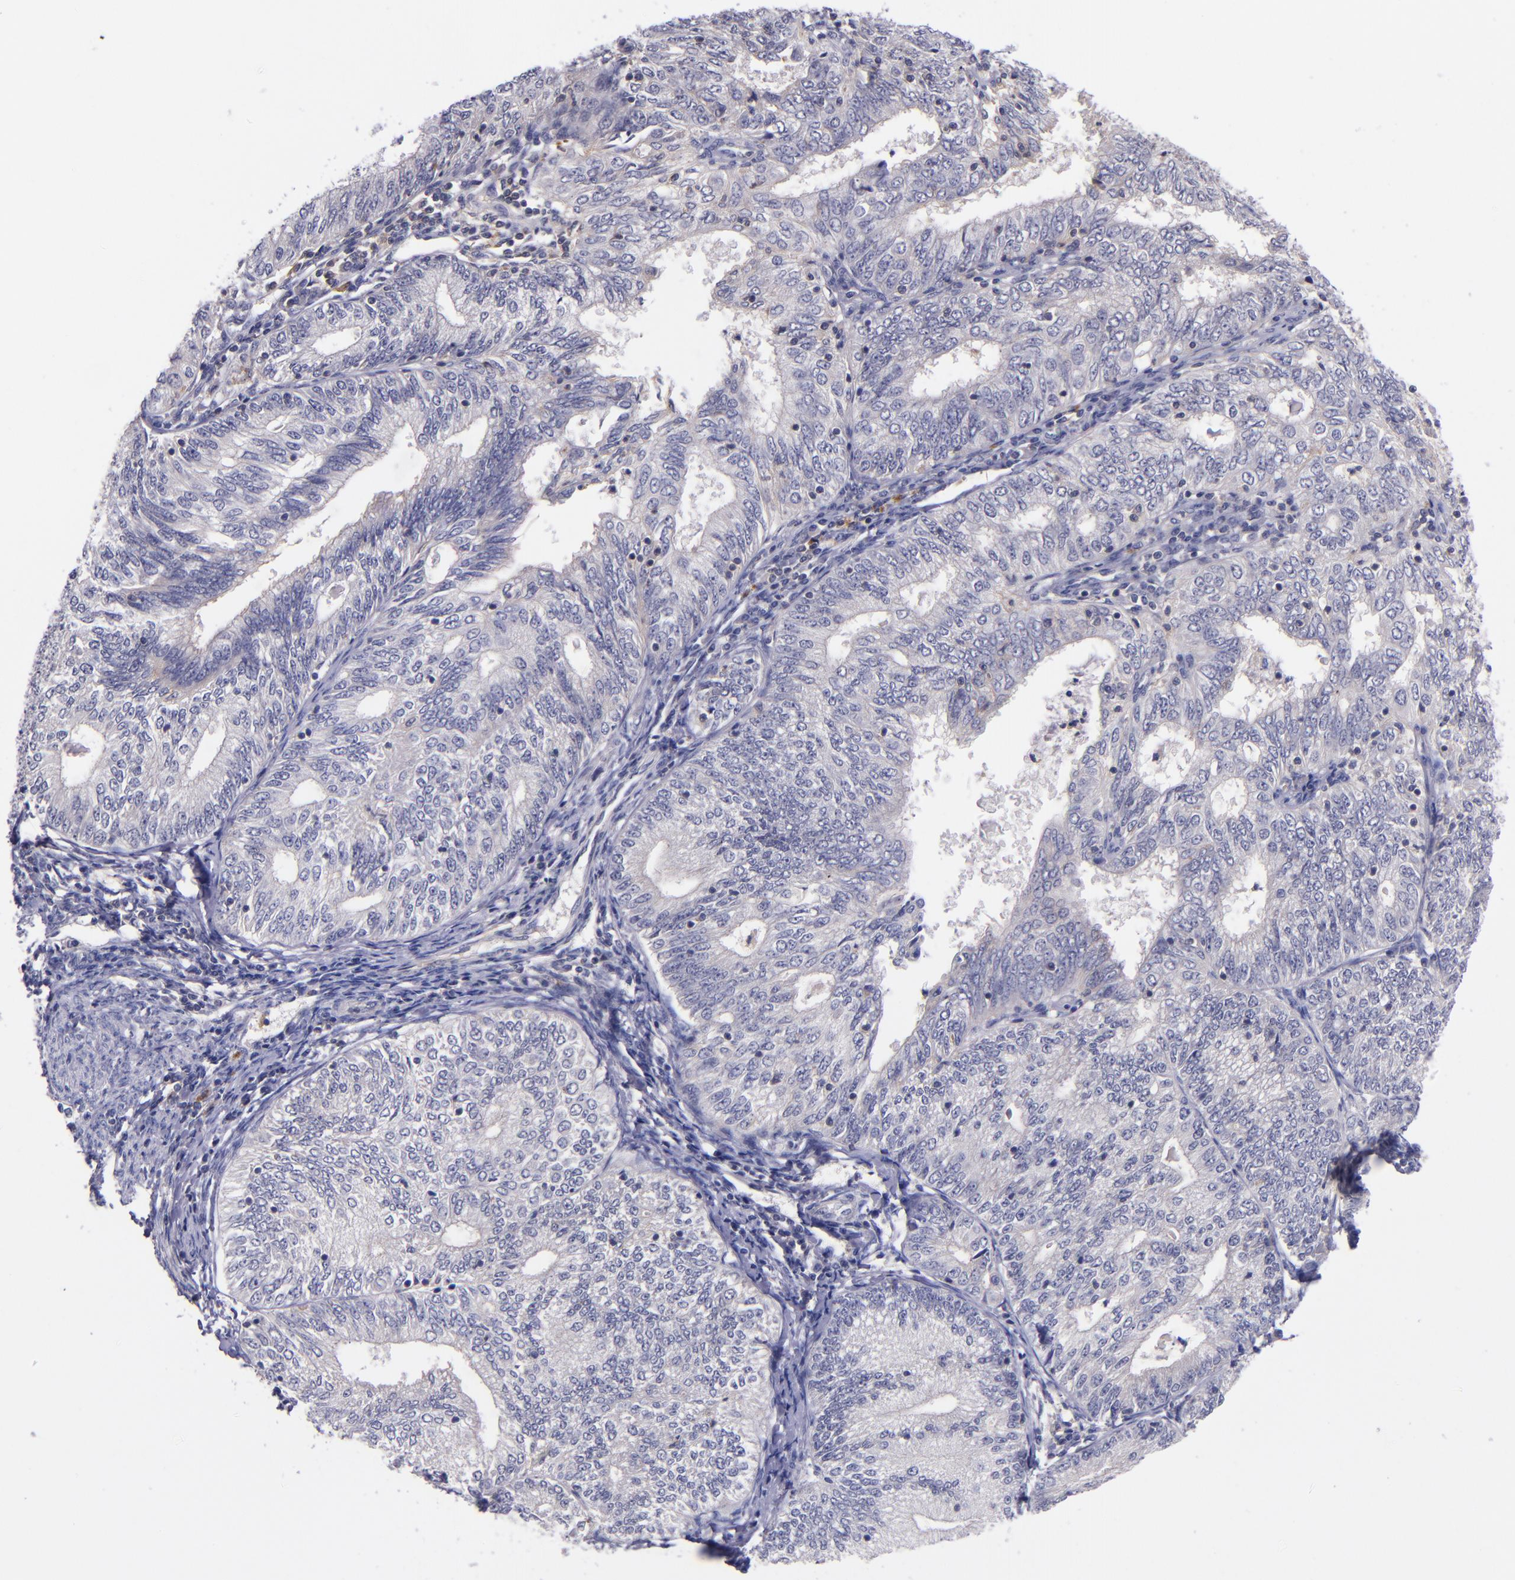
{"staining": {"intensity": "moderate", "quantity": "25%-75%", "location": "cytoplasmic/membranous"}, "tissue": "endometrial cancer", "cell_type": "Tumor cells", "image_type": "cancer", "snomed": [{"axis": "morphology", "description": "Adenocarcinoma, NOS"}, {"axis": "topography", "description": "Endometrium"}], "caption": "A micrograph of adenocarcinoma (endometrial) stained for a protein exhibits moderate cytoplasmic/membranous brown staining in tumor cells. The staining is performed using DAB (3,3'-diaminobenzidine) brown chromogen to label protein expression. The nuclei are counter-stained blue using hematoxylin.", "gene": "RBP4", "patient": {"sex": "female", "age": 69}}